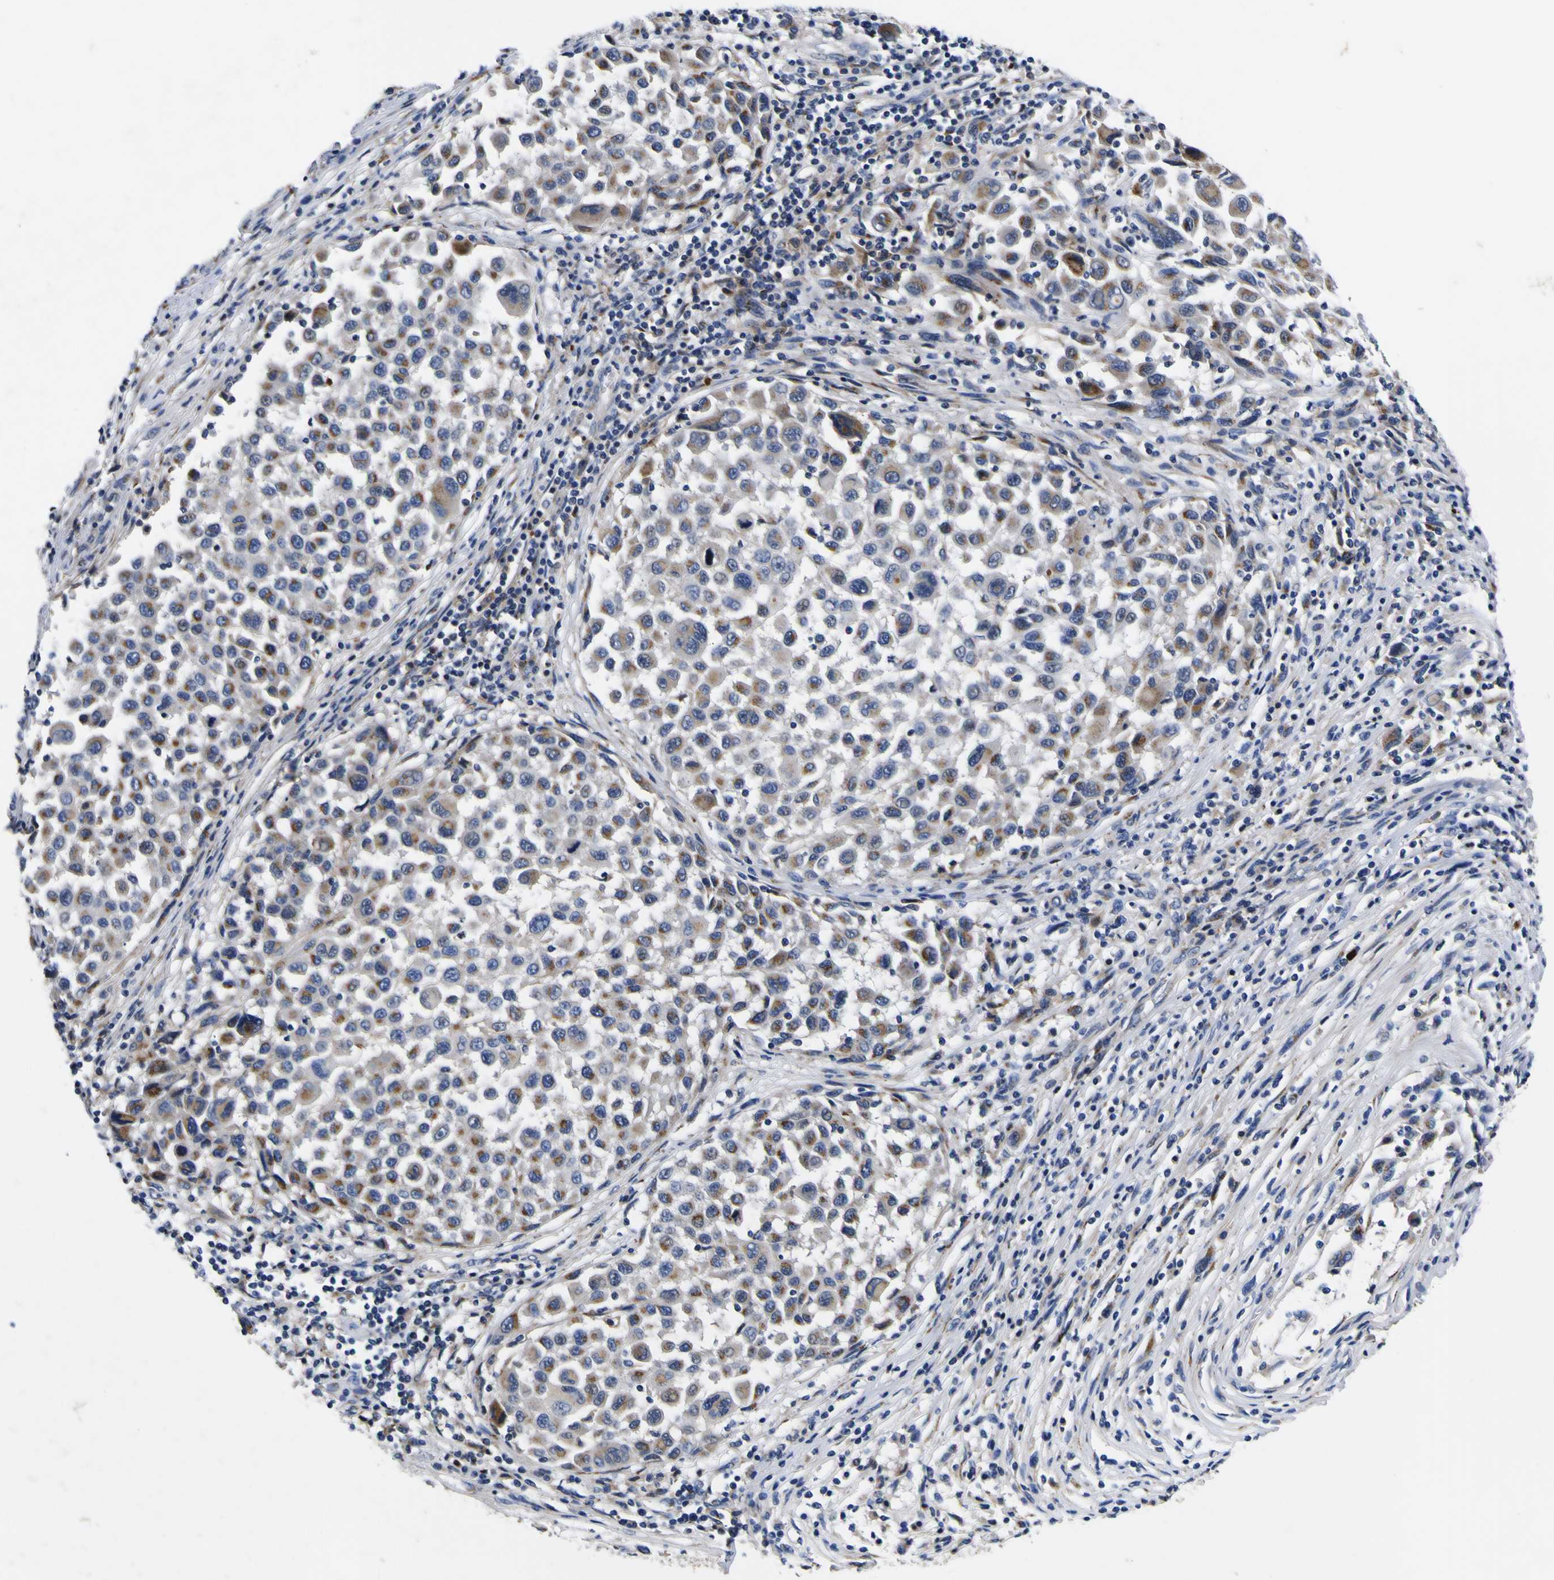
{"staining": {"intensity": "moderate", "quantity": ">75%", "location": "cytoplasmic/membranous"}, "tissue": "melanoma", "cell_type": "Tumor cells", "image_type": "cancer", "snomed": [{"axis": "morphology", "description": "Malignant melanoma, Metastatic site"}, {"axis": "topography", "description": "Lymph node"}], "caption": "Immunohistochemical staining of human malignant melanoma (metastatic site) shows medium levels of moderate cytoplasmic/membranous expression in approximately >75% of tumor cells.", "gene": "COA1", "patient": {"sex": "male", "age": 61}}